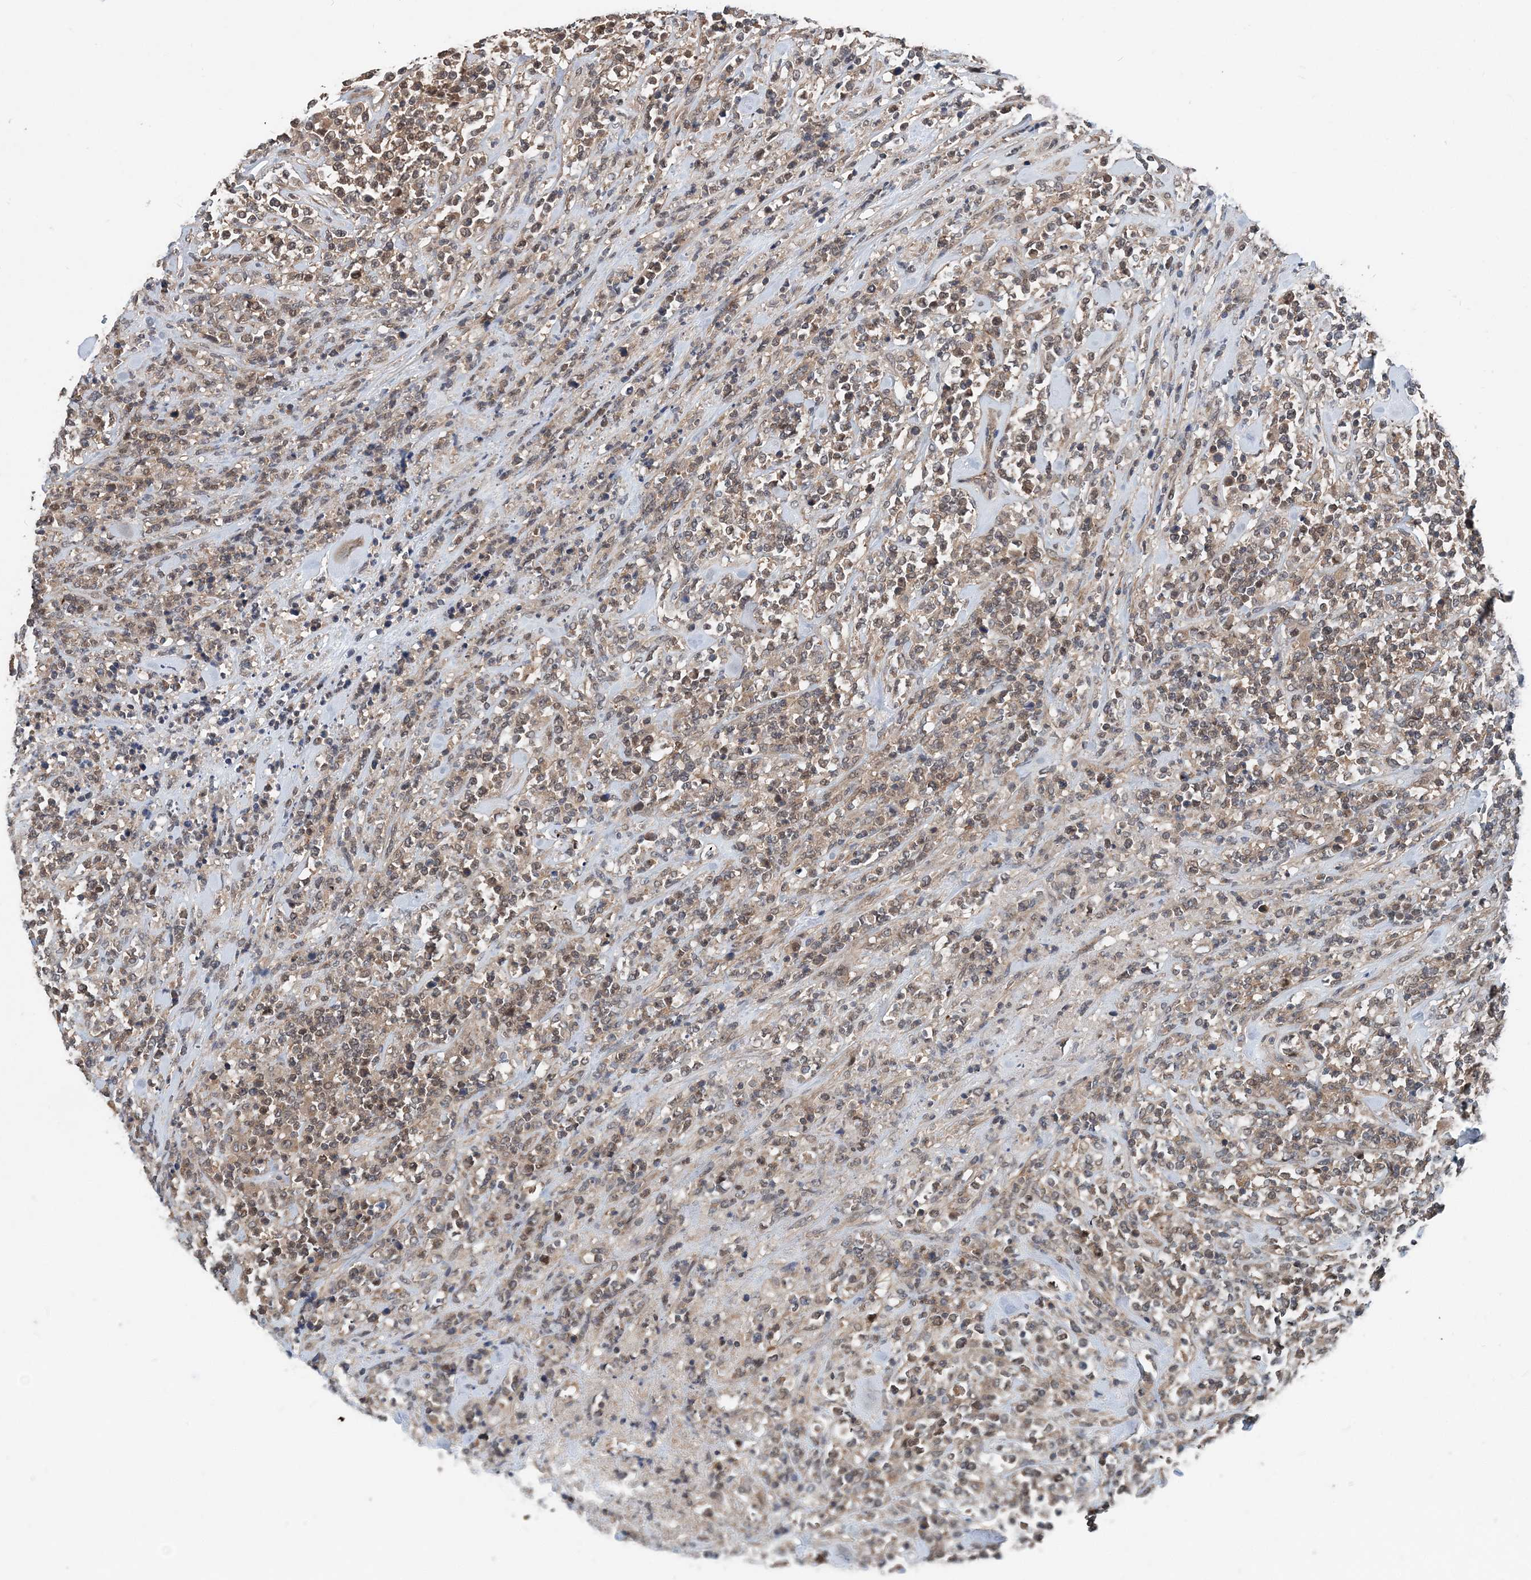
{"staining": {"intensity": "weak", "quantity": ">75%", "location": "cytoplasmic/membranous"}, "tissue": "lymphoma", "cell_type": "Tumor cells", "image_type": "cancer", "snomed": [{"axis": "morphology", "description": "Malignant lymphoma, non-Hodgkin's type, High grade"}, {"axis": "topography", "description": "Soft tissue"}], "caption": "A micrograph of human malignant lymphoma, non-Hodgkin's type (high-grade) stained for a protein displays weak cytoplasmic/membranous brown staining in tumor cells.", "gene": "SMPD3", "patient": {"sex": "male", "age": 18}}